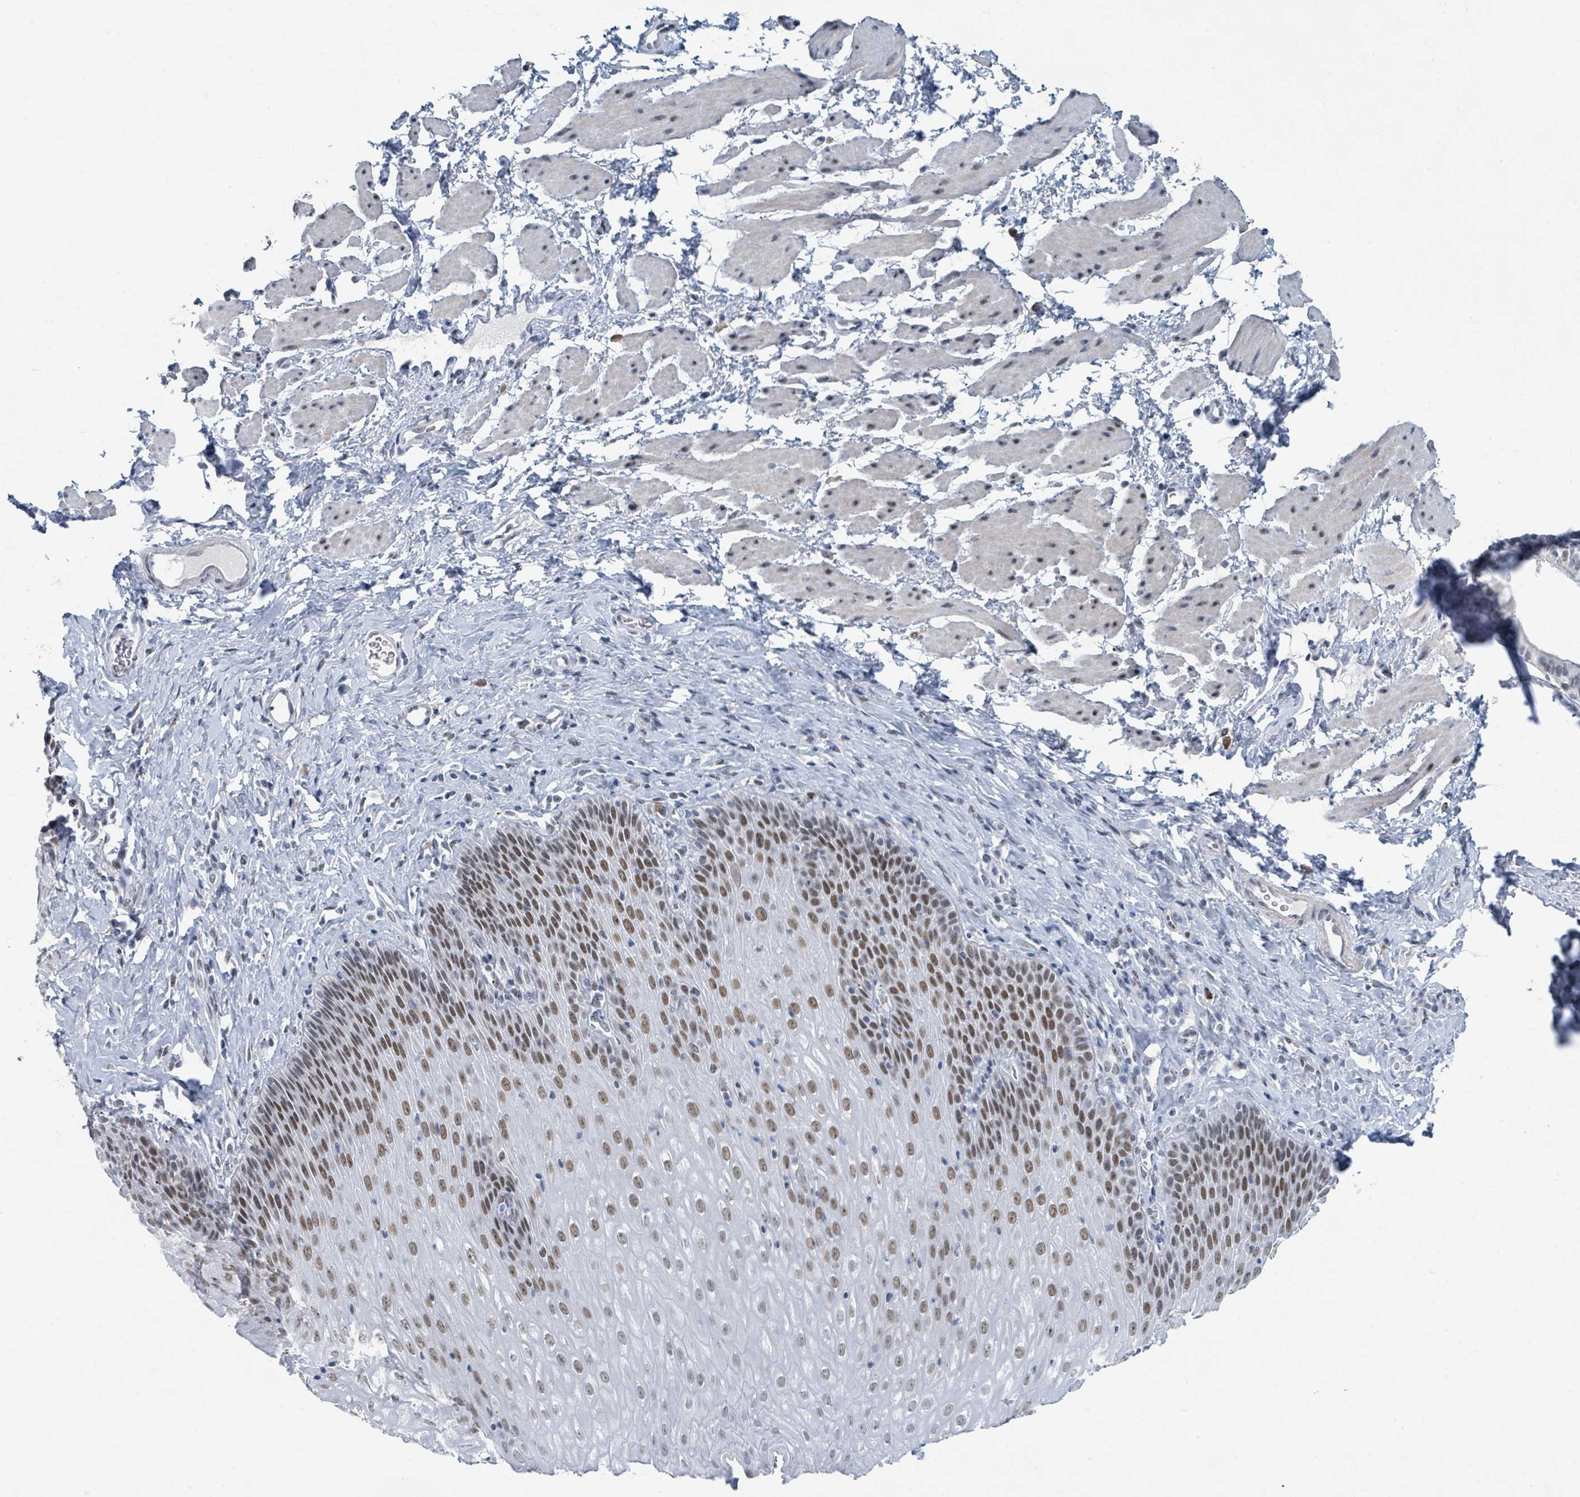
{"staining": {"intensity": "moderate", "quantity": "25%-75%", "location": "nuclear"}, "tissue": "esophagus", "cell_type": "Squamous epithelial cells", "image_type": "normal", "snomed": [{"axis": "morphology", "description": "Normal tissue, NOS"}, {"axis": "topography", "description": "Esophagus"}], "caption": "A micrograph of human esophagus stained for a protein exhibits moderate nuclear brown staining in squamous epithelial cells. (Stains: DAB (3,3'-diaminobenzidine) in brown, nuclei in blue, Microscopy: brightfield microscopy at high magnification).", "gene": "EHMT2", "patient": {"sex": "female", "age": 61}}